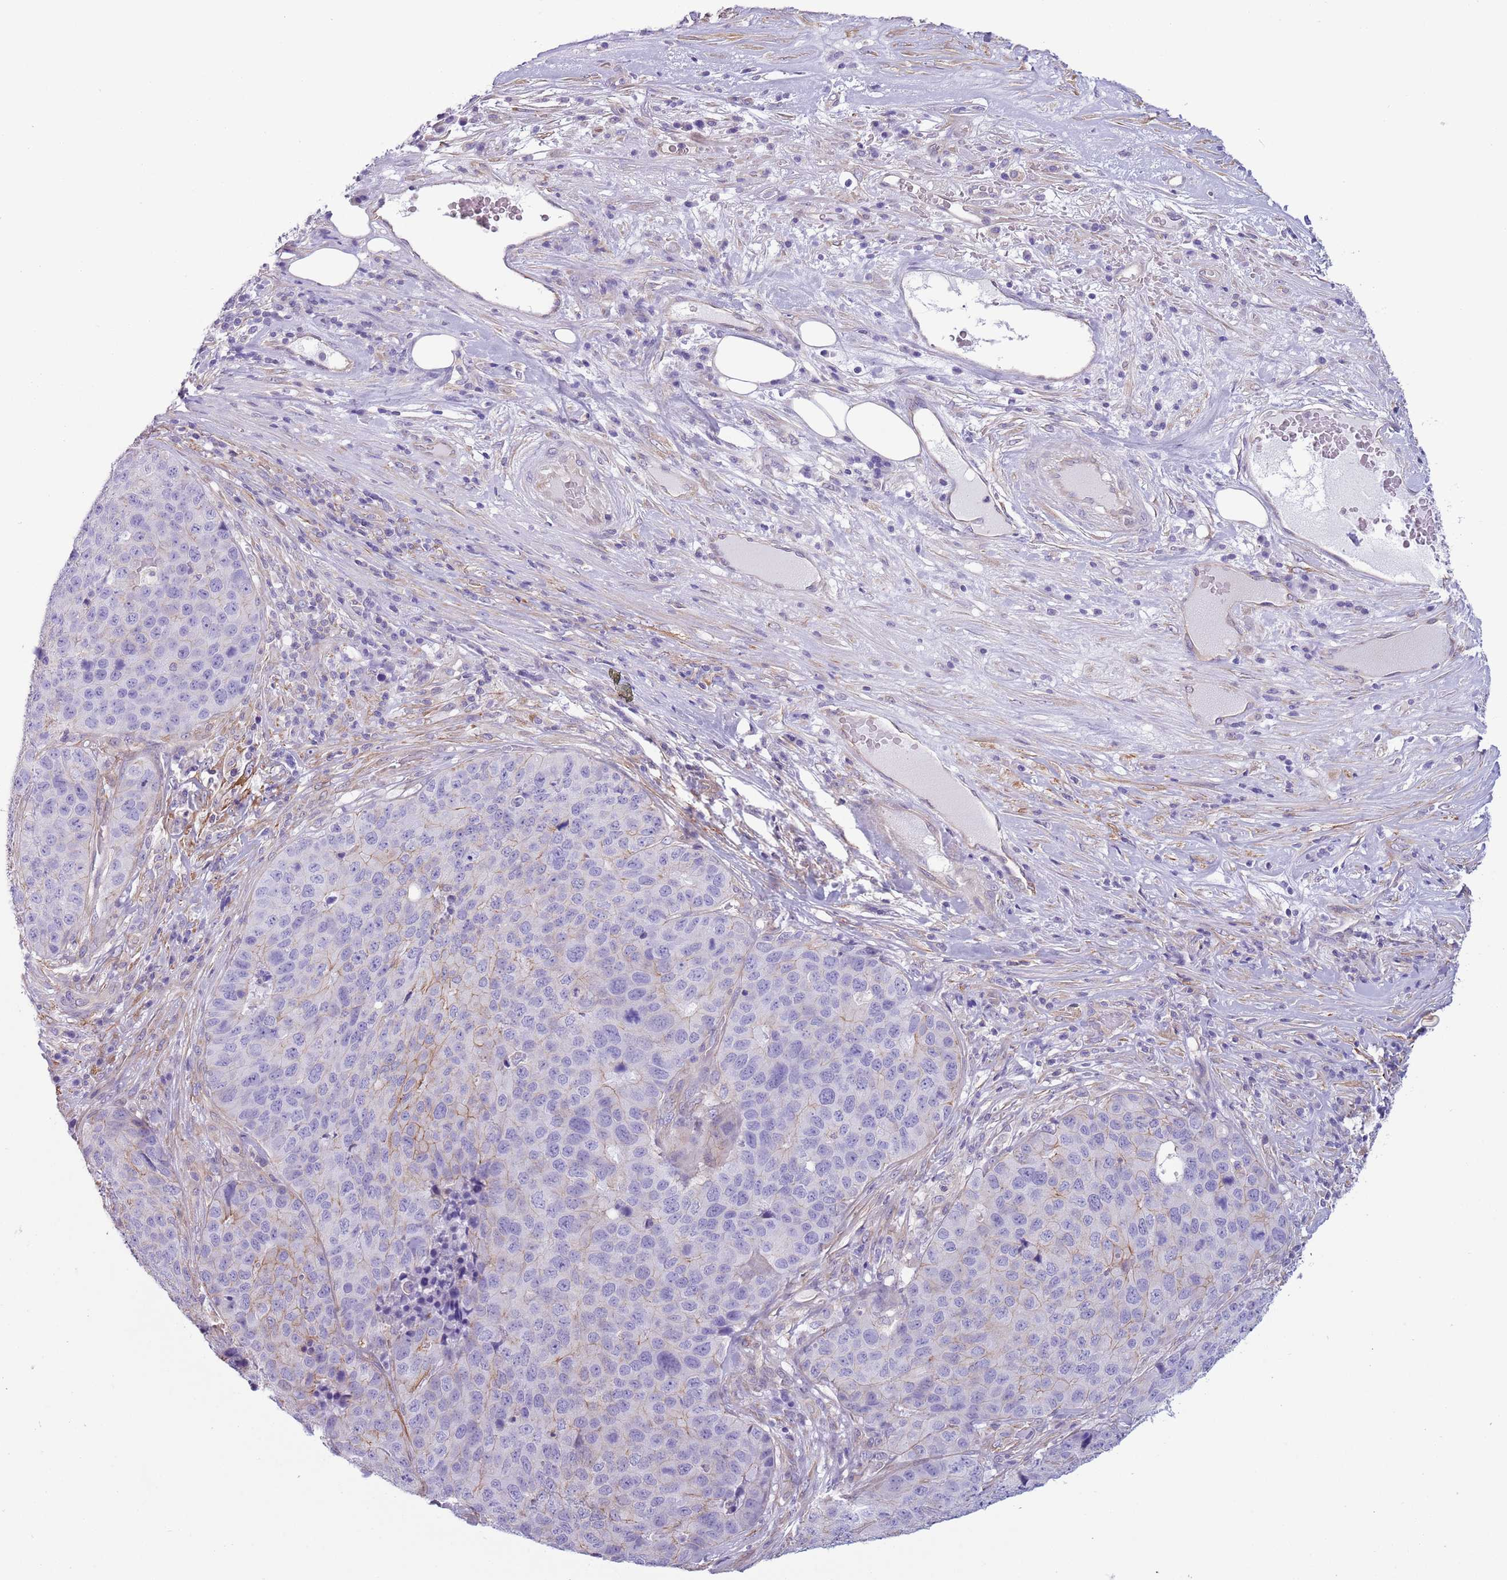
{"staining": {"intensity": "weak", "quantity": "<25%", "location": "cytoplasmic/membranous"}, "tissue": "stomach cancer", "cell_type": "Tumor cells", "image_type": "cancer", "snomed": [{"axis": "morphology", "description": "Adenocarcinoma, NOS"}, {"axis": "topography", "description": "Stomach"}], "caption": "A high-resolution image shows immunohistochemistry (IHC) staining of stomach cancer, which demonstrates no significant positivity in tumor cells.", "gene": "RBP3", "patient": {"sex": "male", "age": 71}}